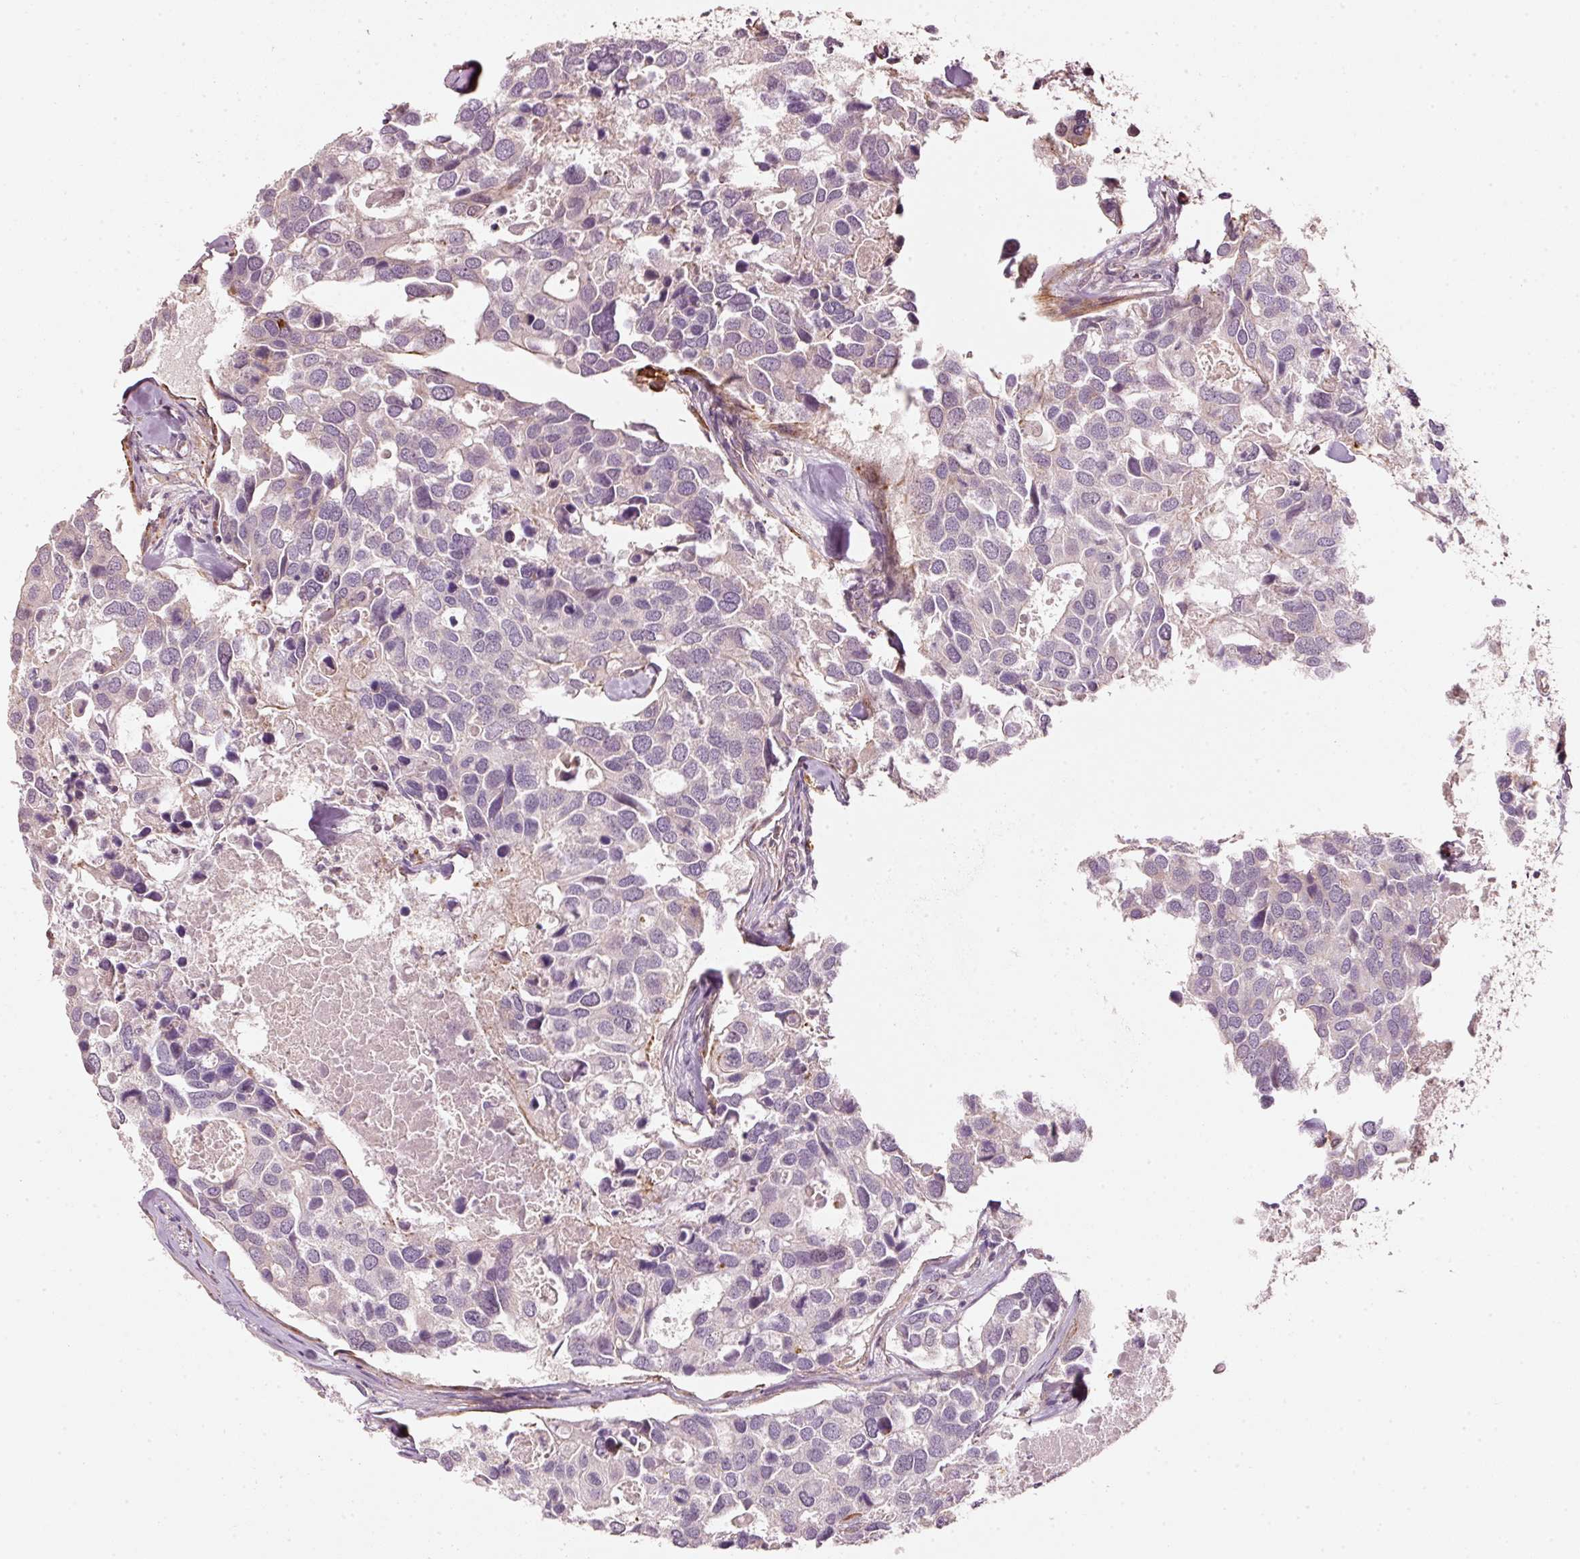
{"staining": {"intensity": "negative", "quantity": "none", "location": "none"}, "tissue": "breast cancer", "cell_type": "Tumor cells", "image_type": "cancer", "snomed": [{"axis": "morphology", "description": "Duct carcinoma"}, {"axis": "topography", "description": "Breast"}], "caption": "Tumor cells are negative for protein expression in human breast cancer (infiltrating ductal carcinoma).", "gene": "ARHGAP22", "patient": {"sex": "female", "age": 83}}